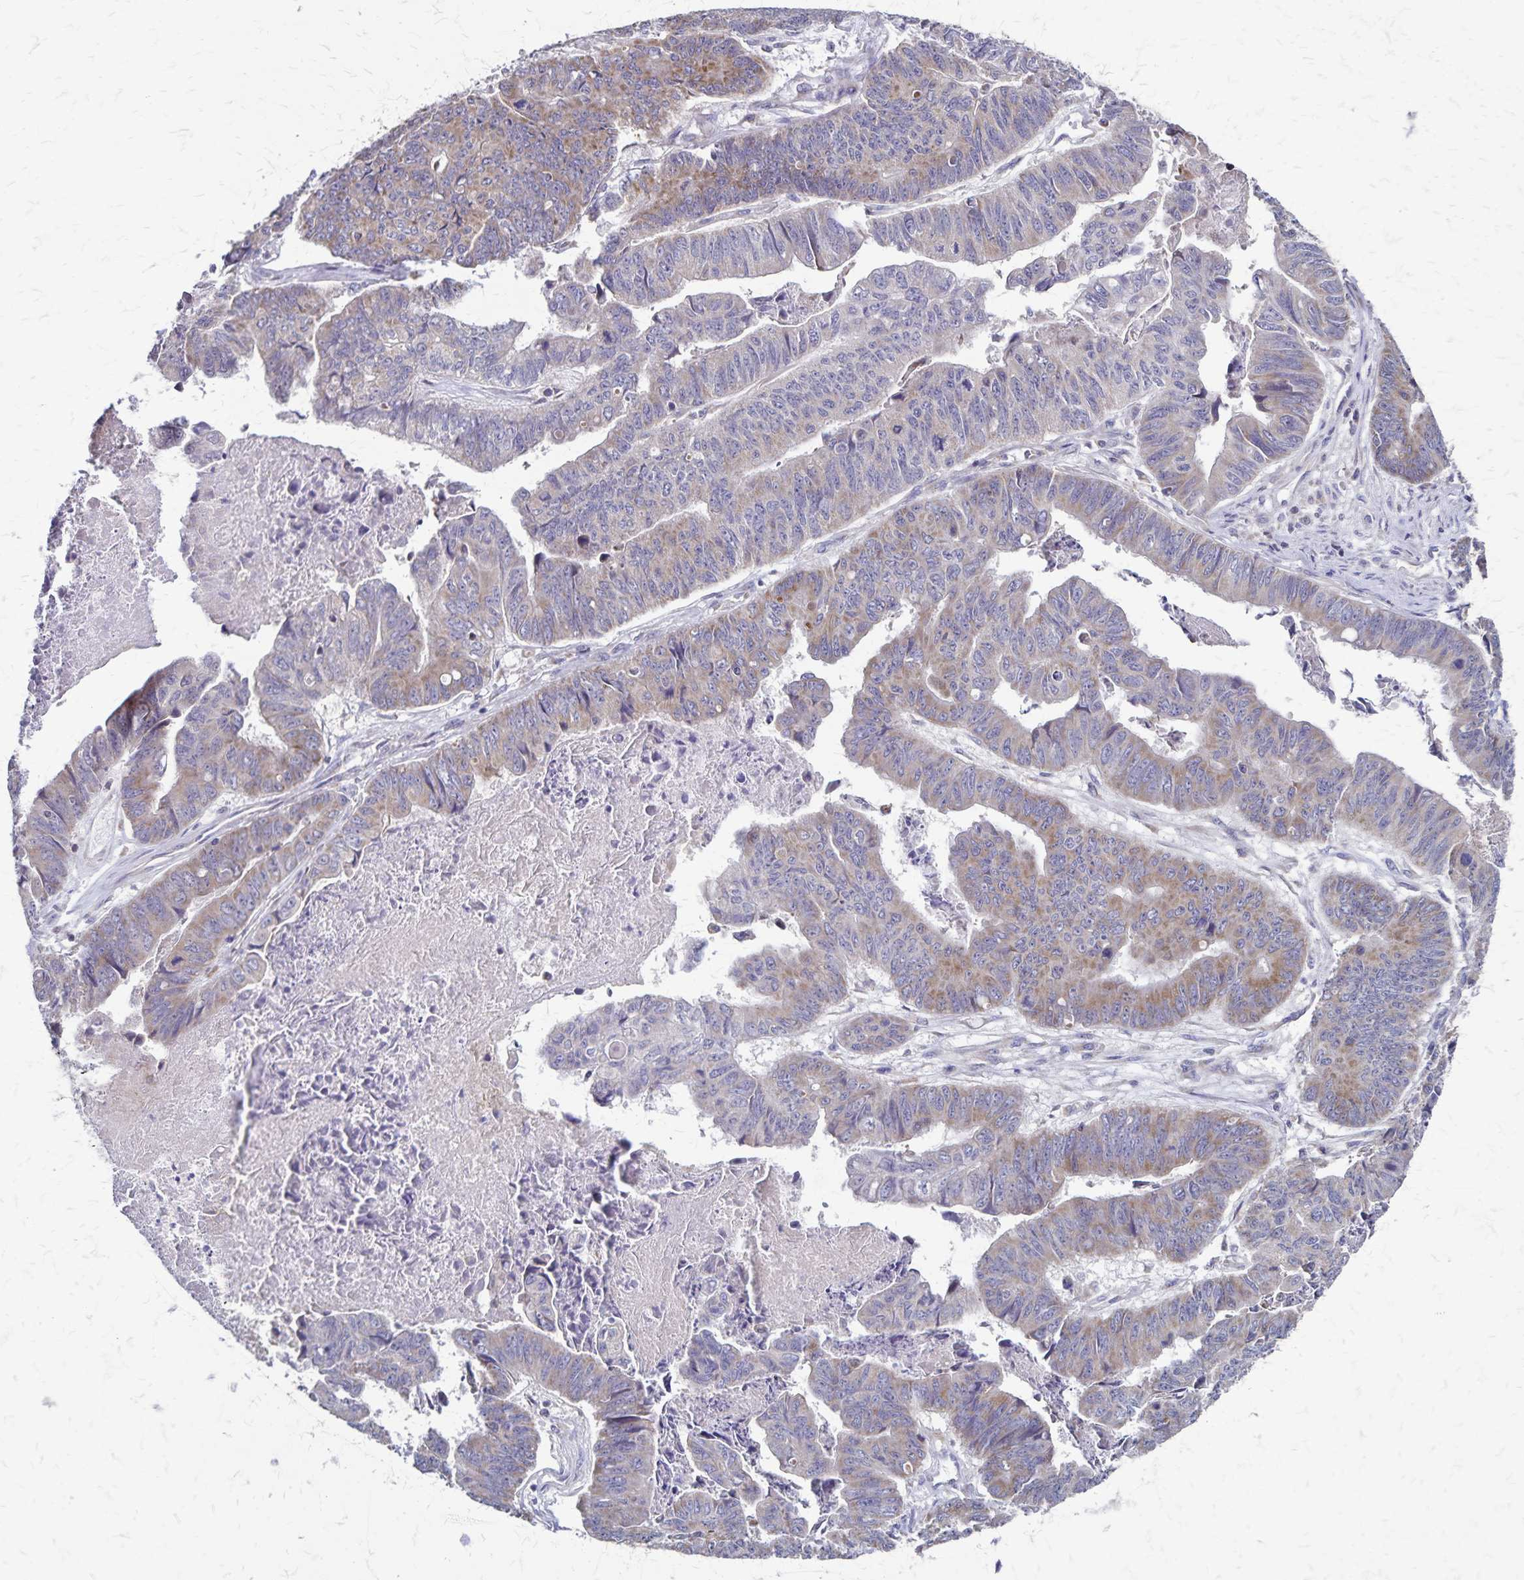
{"staining": {"intensity": "weak", "quantity": "25%-75%", "location": "cytoplasmic/membranous"}, "tissue": "stomach cancer", "cell_type": "Tumor cells", "image_type": "cancer", "snomed": [{"axis": "morphology", "description": "Adenocarcinoma, NOS"}, {"axis": "topography", "description": "Stomach, lower"}], "caption": "This histopathology image demonstrates immunohistochemistry (IHC) staining of stomach cancer, with low weak cytoplasmic/membranous staining in about 25%-75% of tumor cells.", "gene": "NFS1", "patient": {"sex": "male", "age": 77}}